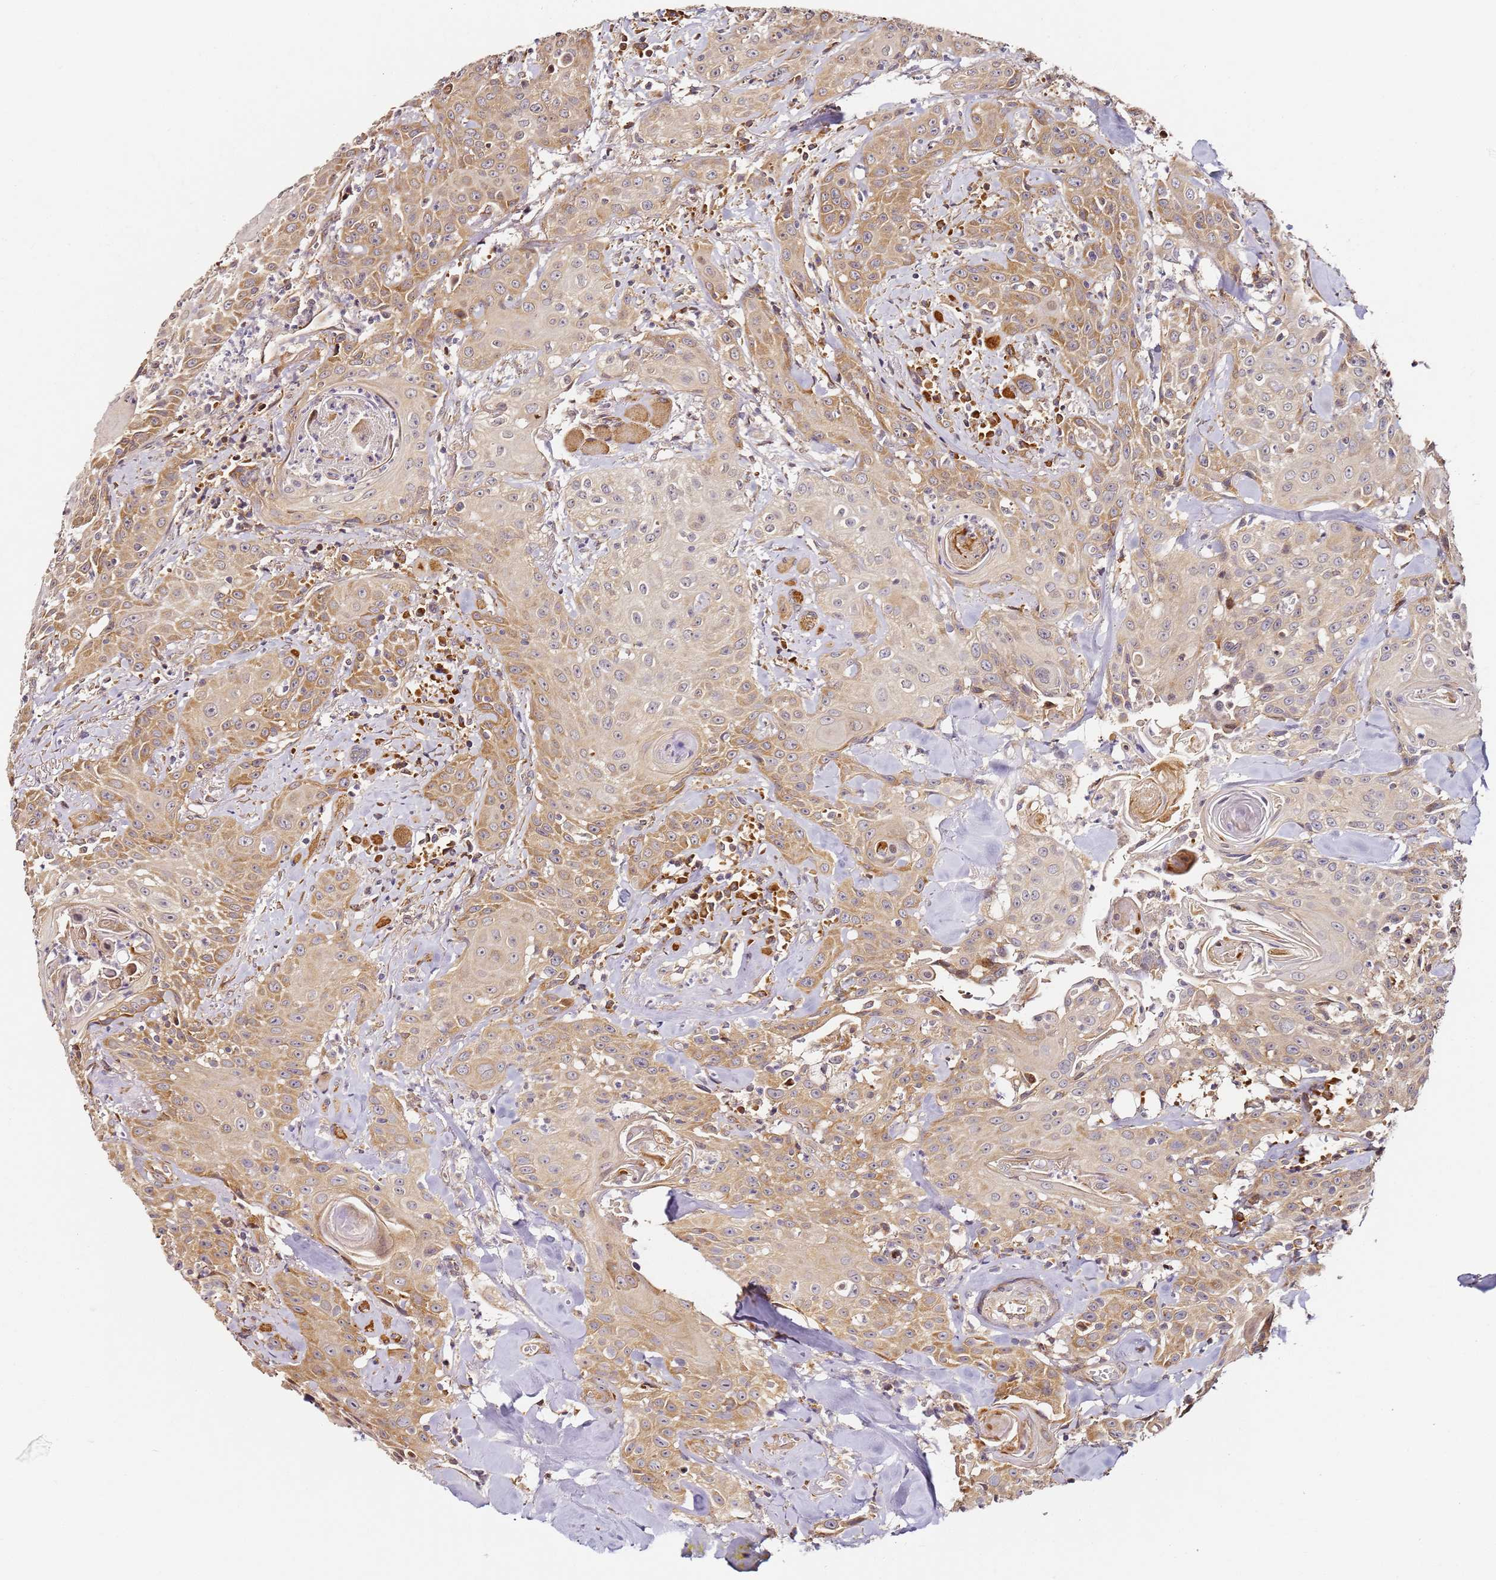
{"staining": {"intensity": "moderate", "quantity": "25%-75%", "location": "cytoplasmic/membranous"}, "tissue": "head and neck cancer", "cell_type": "Tumor cells", "image_type": "cancer", "snomed": [{"axis": "morphology", "description": "Squamous cell carcinoma, NOS"}, {"axis": "topography", "description": "Oral tissue"}, {"axis": "topography", "description": "Head-Neck"}], "caption": "There is medium levels of moderate cytoplasmic/membranous expression in tumor cells of head and neck squamous cell carcinoma, as demonstrated by immunohistochemical staining (brown color).", "gene": "RPS3A", "patient": {"sex": "female", "age": 82}}